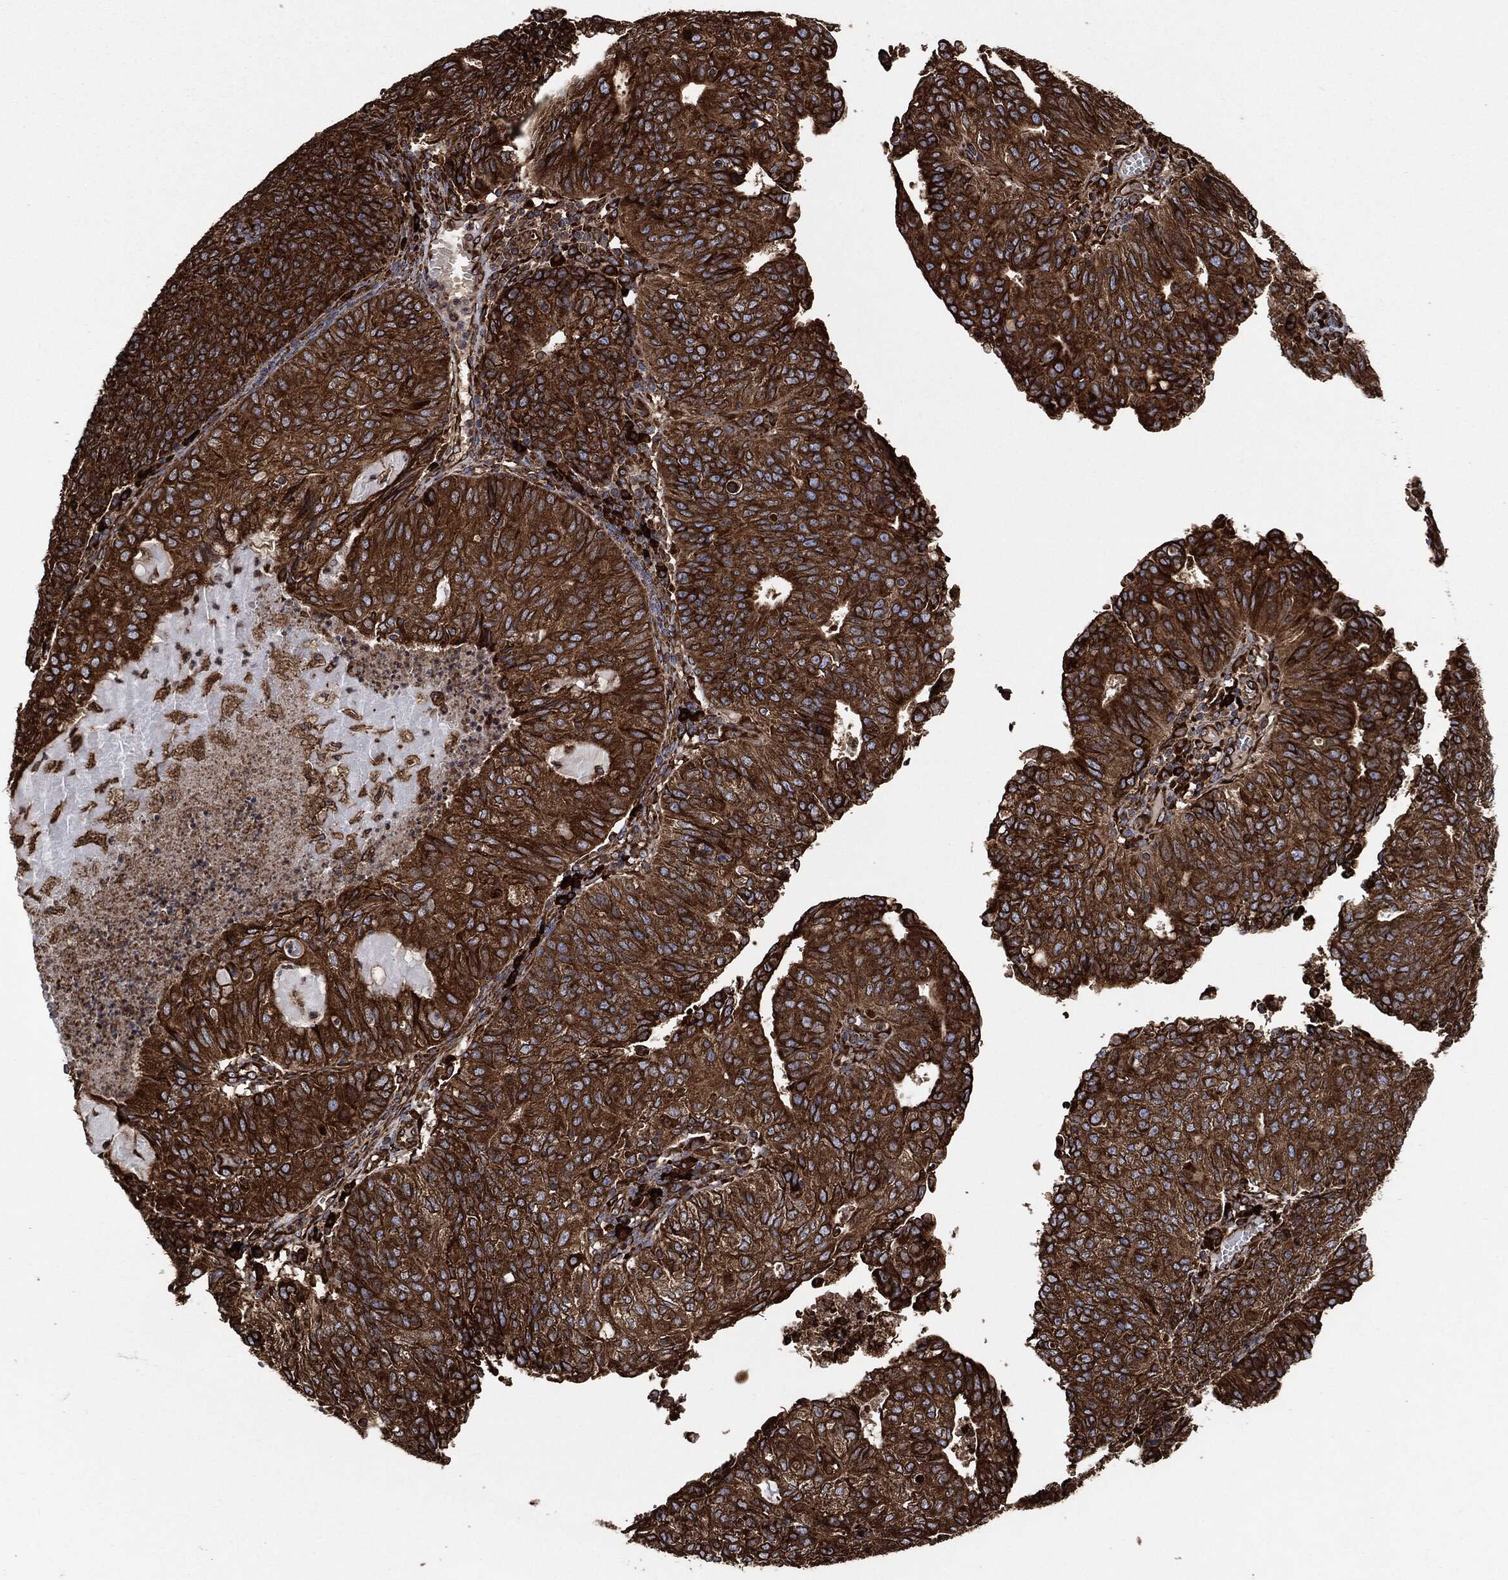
{"staining": {"intensity": "strong", "quantity": ">75%", "location": "cytoplasmic/membranous"}, "tissue": "endometrial cancer", "cell_type": "Tumor cells", "image_type": "cancer", "snomed": [{"axis": "morphology", "description": "Adenocarcinoma, NOS"}, {"axis": "topography", "description": "Endometrium"}], "caption": "Immunohistochemical staining of human endometrial cancer (adenocarcinoma) displays high levels of strong cytoplasmic/membranous protein staining in about >75% of tumor cells.", "gene": "AMFR", "patient": {"sex": "female", "age": 82}}